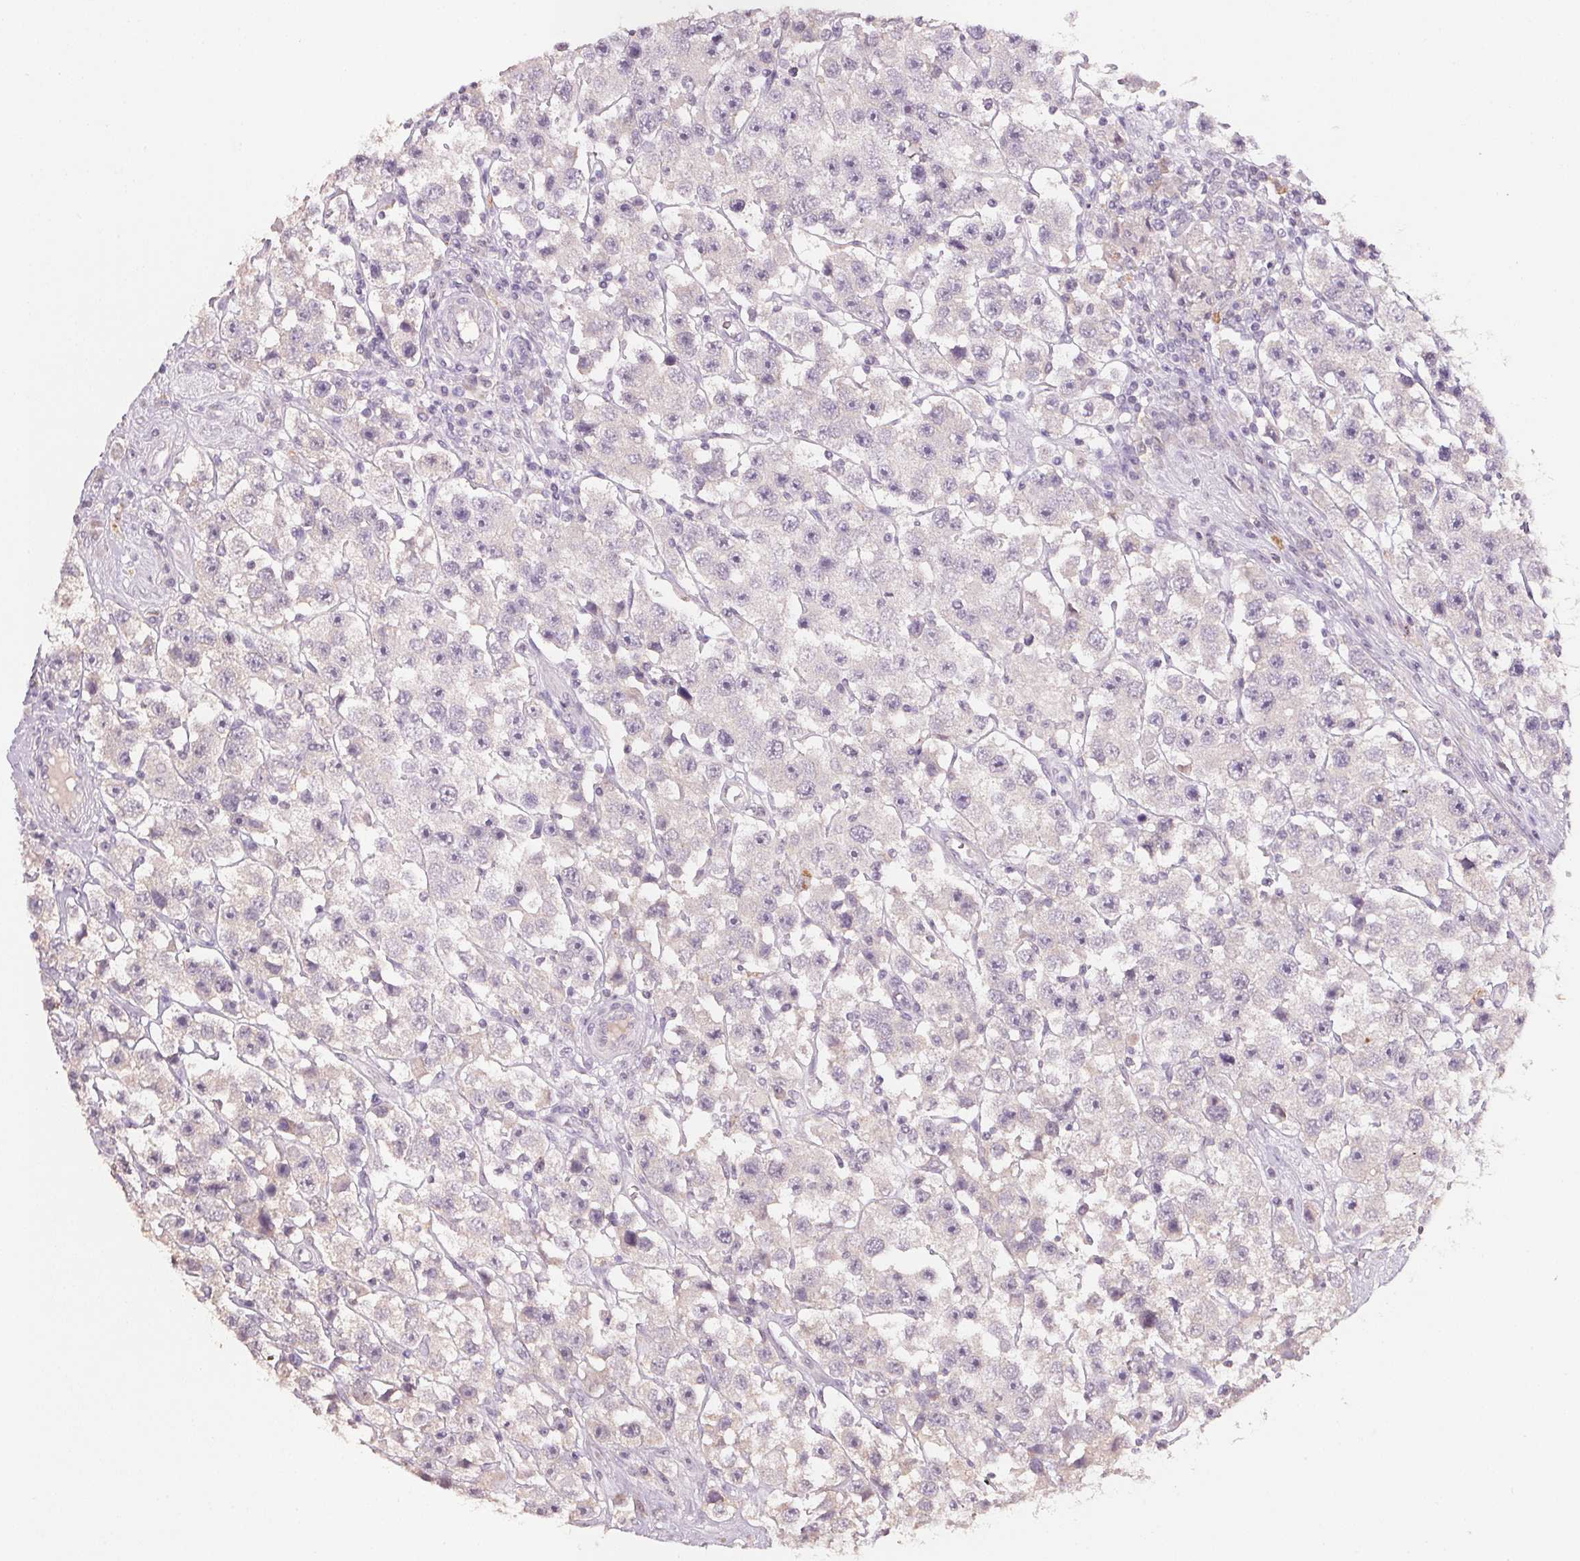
{"staining": {"intensity": "negative", "quantity": "none", "location": "none"}, "tissue": "testis cancer", "cell_type": "Tumor cells", "image_type": "cancer", "snomed": [{"axis": "morphology", "description": "Seminoma, NOS"}, {"axis": "topography", "description": "Testis"}], "caption": "A micrograph of human testis seminoma is negative for staining in tumor cells.", "gene": "CXCL5", "patient": {"sex": "male", "age": 45}}